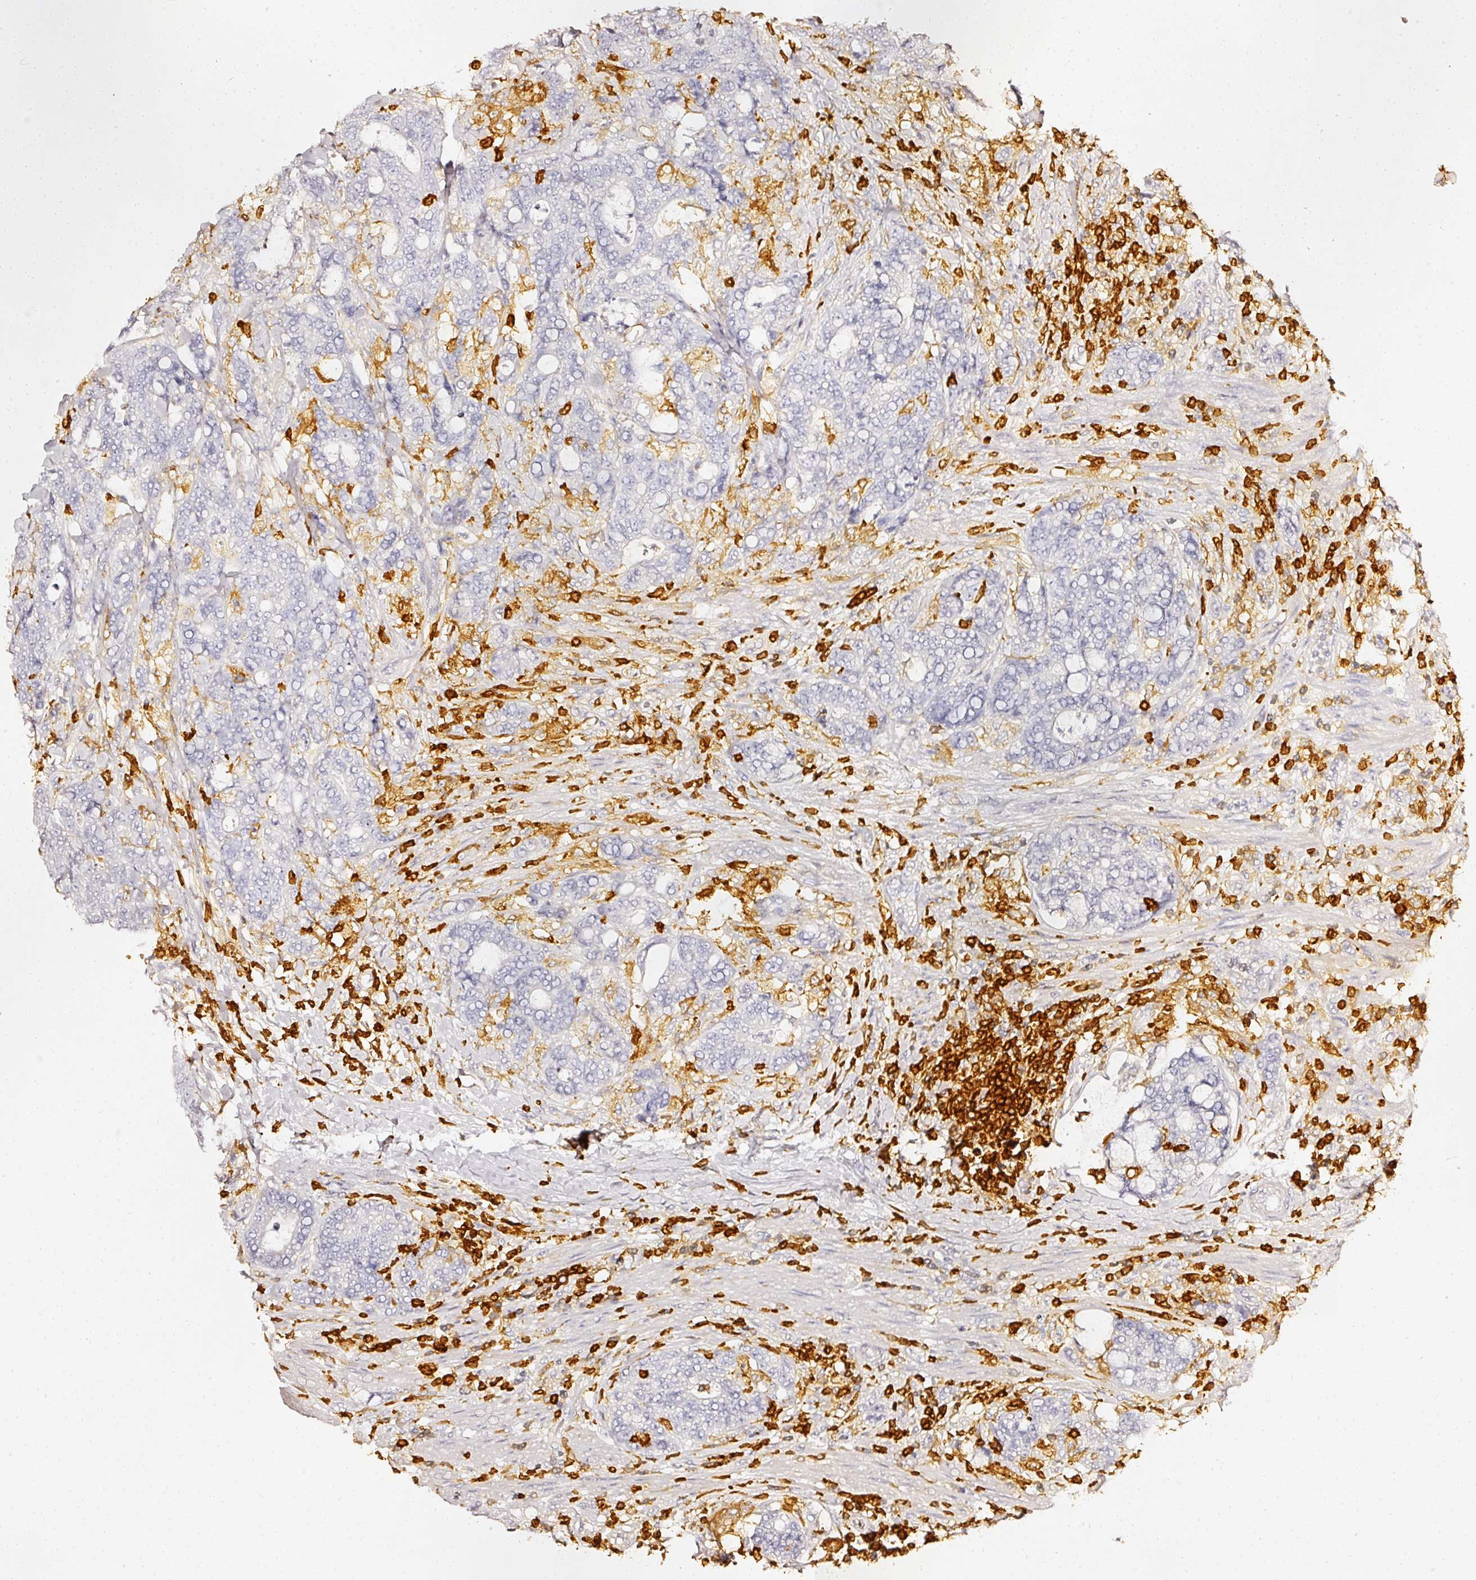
{"staining": {"intensity": "negative", "quantity": "none", "location": "none"}, "tissue": "colorectal cancer", "cell_type": "Tumor cells", "image_type": "cancer", "snomed": [{"axis": "morphology", "description": "Adenocarcinoma, NOS"}, {"axis": "topography", "description": "Colon"}], "caption": "Histopathology image shows no significant protein expression in tumor cells of colorectal adenocarcinoma.", "gene": "EVL", "patient": {"sex": "female", "age": 82}}